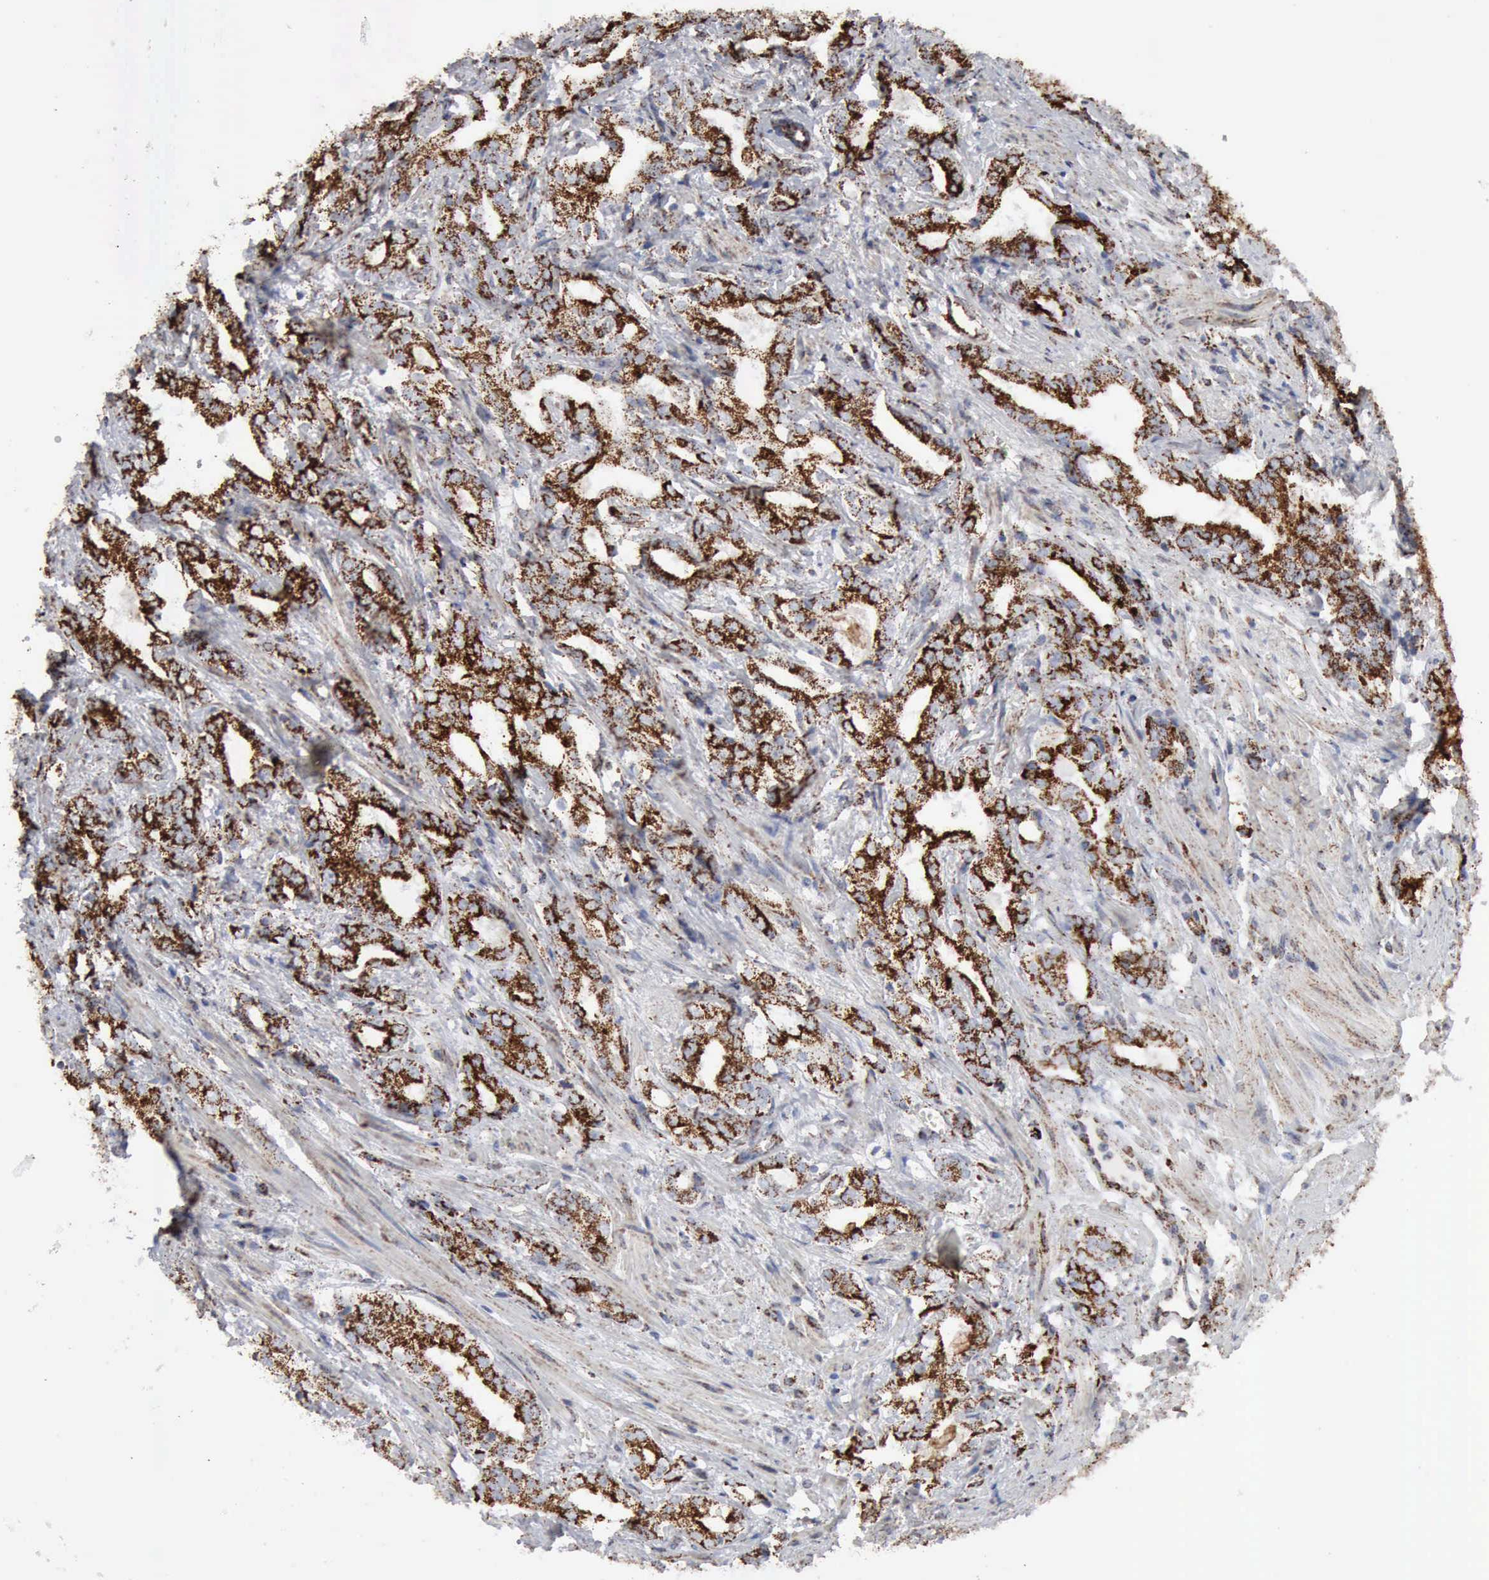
{"staining": {"intensity": "strong", "quantity": ">75%", "location": "cytoplasmic/membranous"}, "tissue": "prostate cancer", "cell_type": "Tumor cells", "image_type": "cancer", "snomed": [{"axis": "morphology", "description": "Adenocarcinoma, Medium grade"}, {"axis": "topography", "description": "Prostate"}], "caption": "Medium-grade adenocarcinoma (prostate) stained for a protein shows strong cytoplasmic/membranous positivity in tumor cells. The staining was performed using DAB (3,3'-diaminobenzidine), with brown indicating positive protein expression. Nuclei are stained blue with hematoxylin.", "gene": "ACO2", "patient": {"sex": "male", "age": 64}}